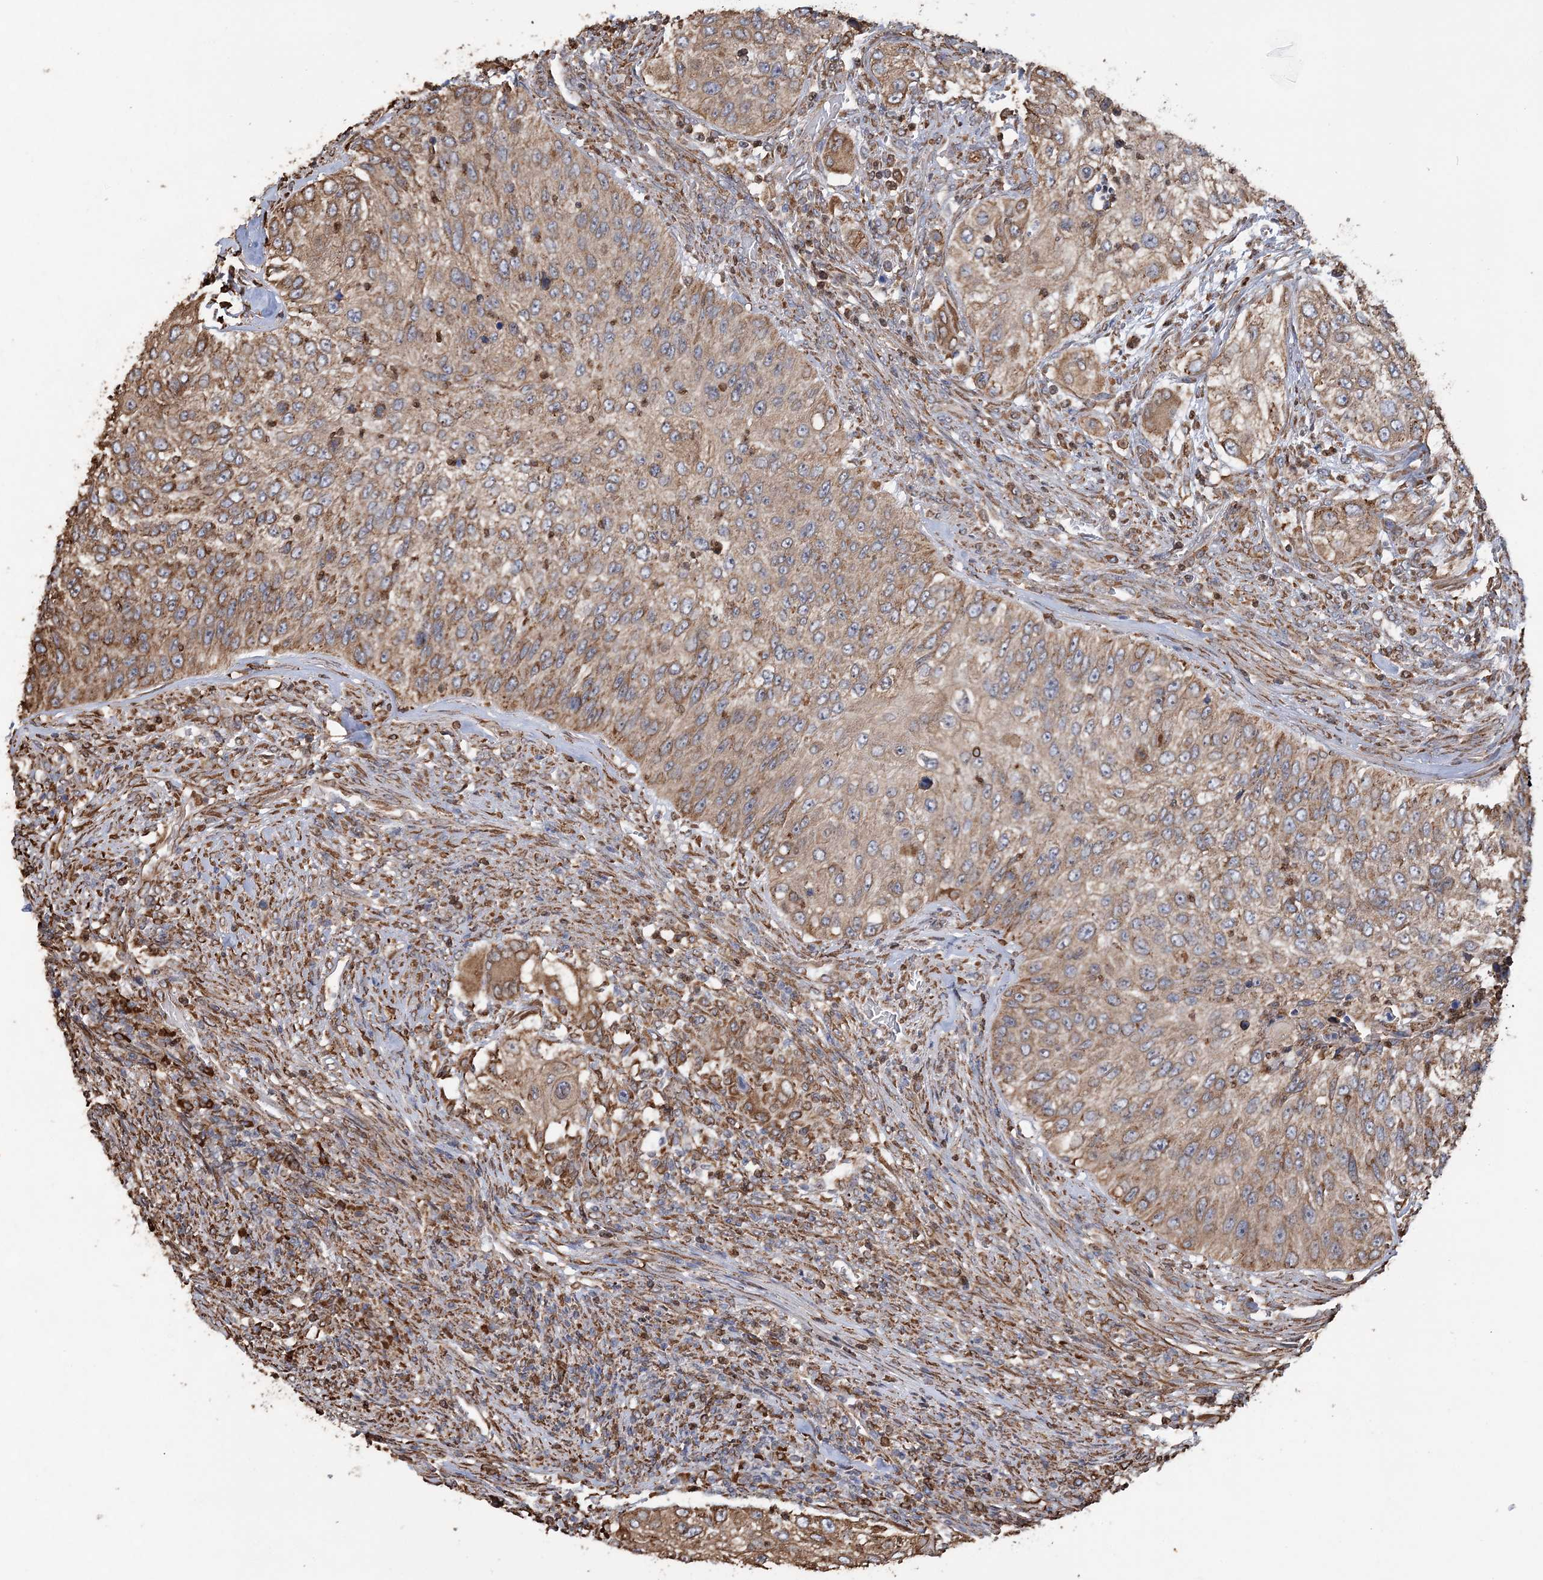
{"staining": {"intensity": "moderate", "quantity": ">75%", "location": "cytoplasmic/membranous"}, "tissue": "urothelial cancer", "cell_type": "Tumor cells", "image_type": "cancer", "snomed": [{"axis": "morphology", "description": "Urothelial carcinoma, High grade"}, {"axis": "topography", "description": "Urinary bladder"}], "caption": "High-power microscopy captured an immunohistochemistry (IHC) photomicrograph of high-grade urothelial carcinoma, revealing moderate cytoplasmic/membranous expression in approximately >75% of tumor cells. The protein is stained brown, and the nuclei are stained in blue (DAB IHC with brightfield microscopy, high magnification).", "gene": "WDR12", "patient": {"sex": "female", "age": 60}}